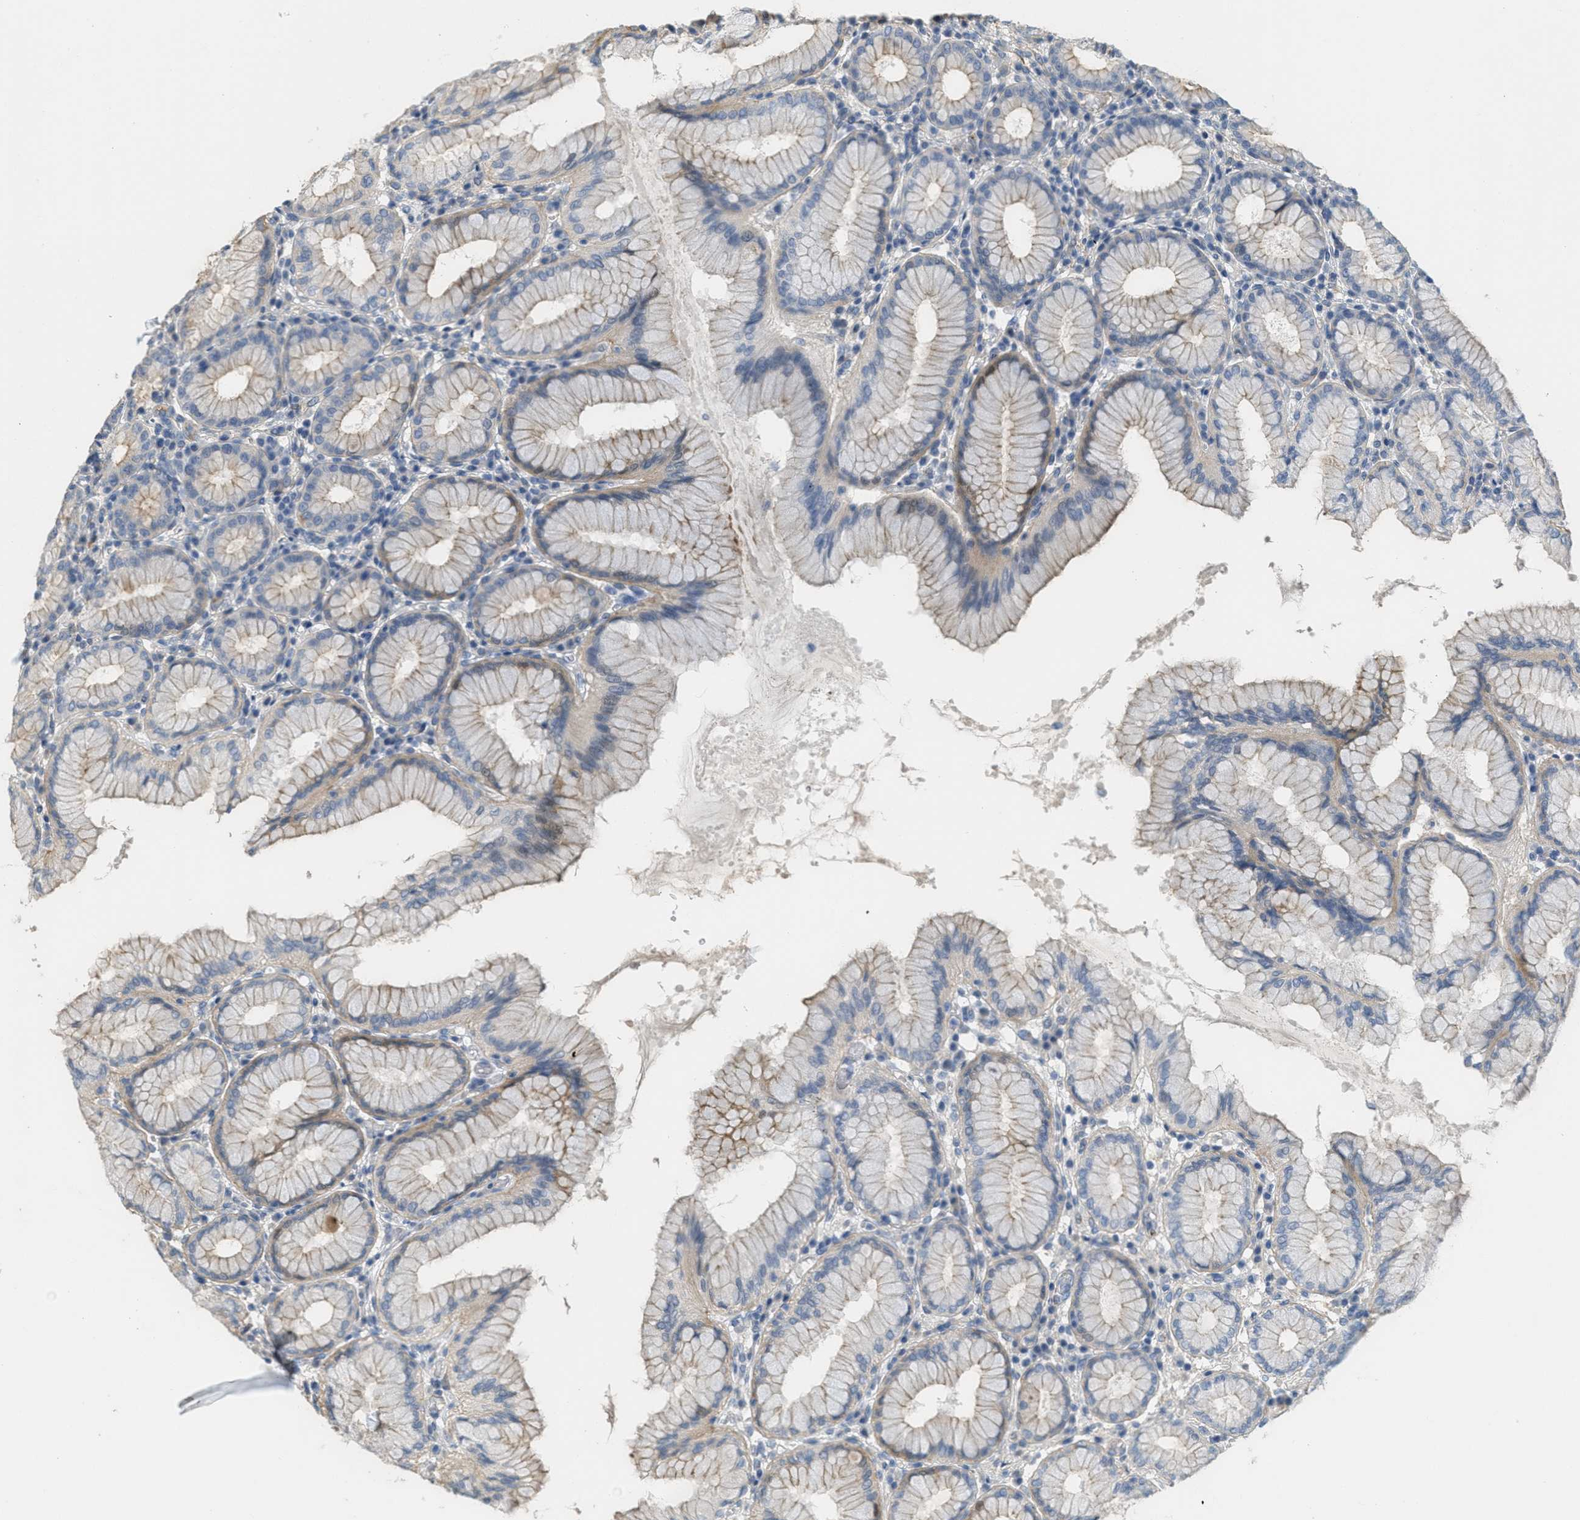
{"staining": {"intensity": "moderate", "quantity": "<25%", "location": "cytoplasmic/membranous"}, "tissue": "stomach", "cell_type": "Glandular cells", "image_type": "normal", "snomed": [{"axis": "morphology", "description": "Normal tissue, NOS"}, {"axis": "topography", "description": "Stomach"}, {"axis": "topography", "description": "Stomach, lower"}], "caption": "Immunohistochemistry (IHC) of benign stomach demonstrates low levels of moderate cytoplasmic/membranous positivity in approximately <25% of glandular cells. (brown staining indicates protein expression, while blue staining denotes nuclei).", "gene": "ADCY5", "patient": {"sex": "female", "age": 56}}